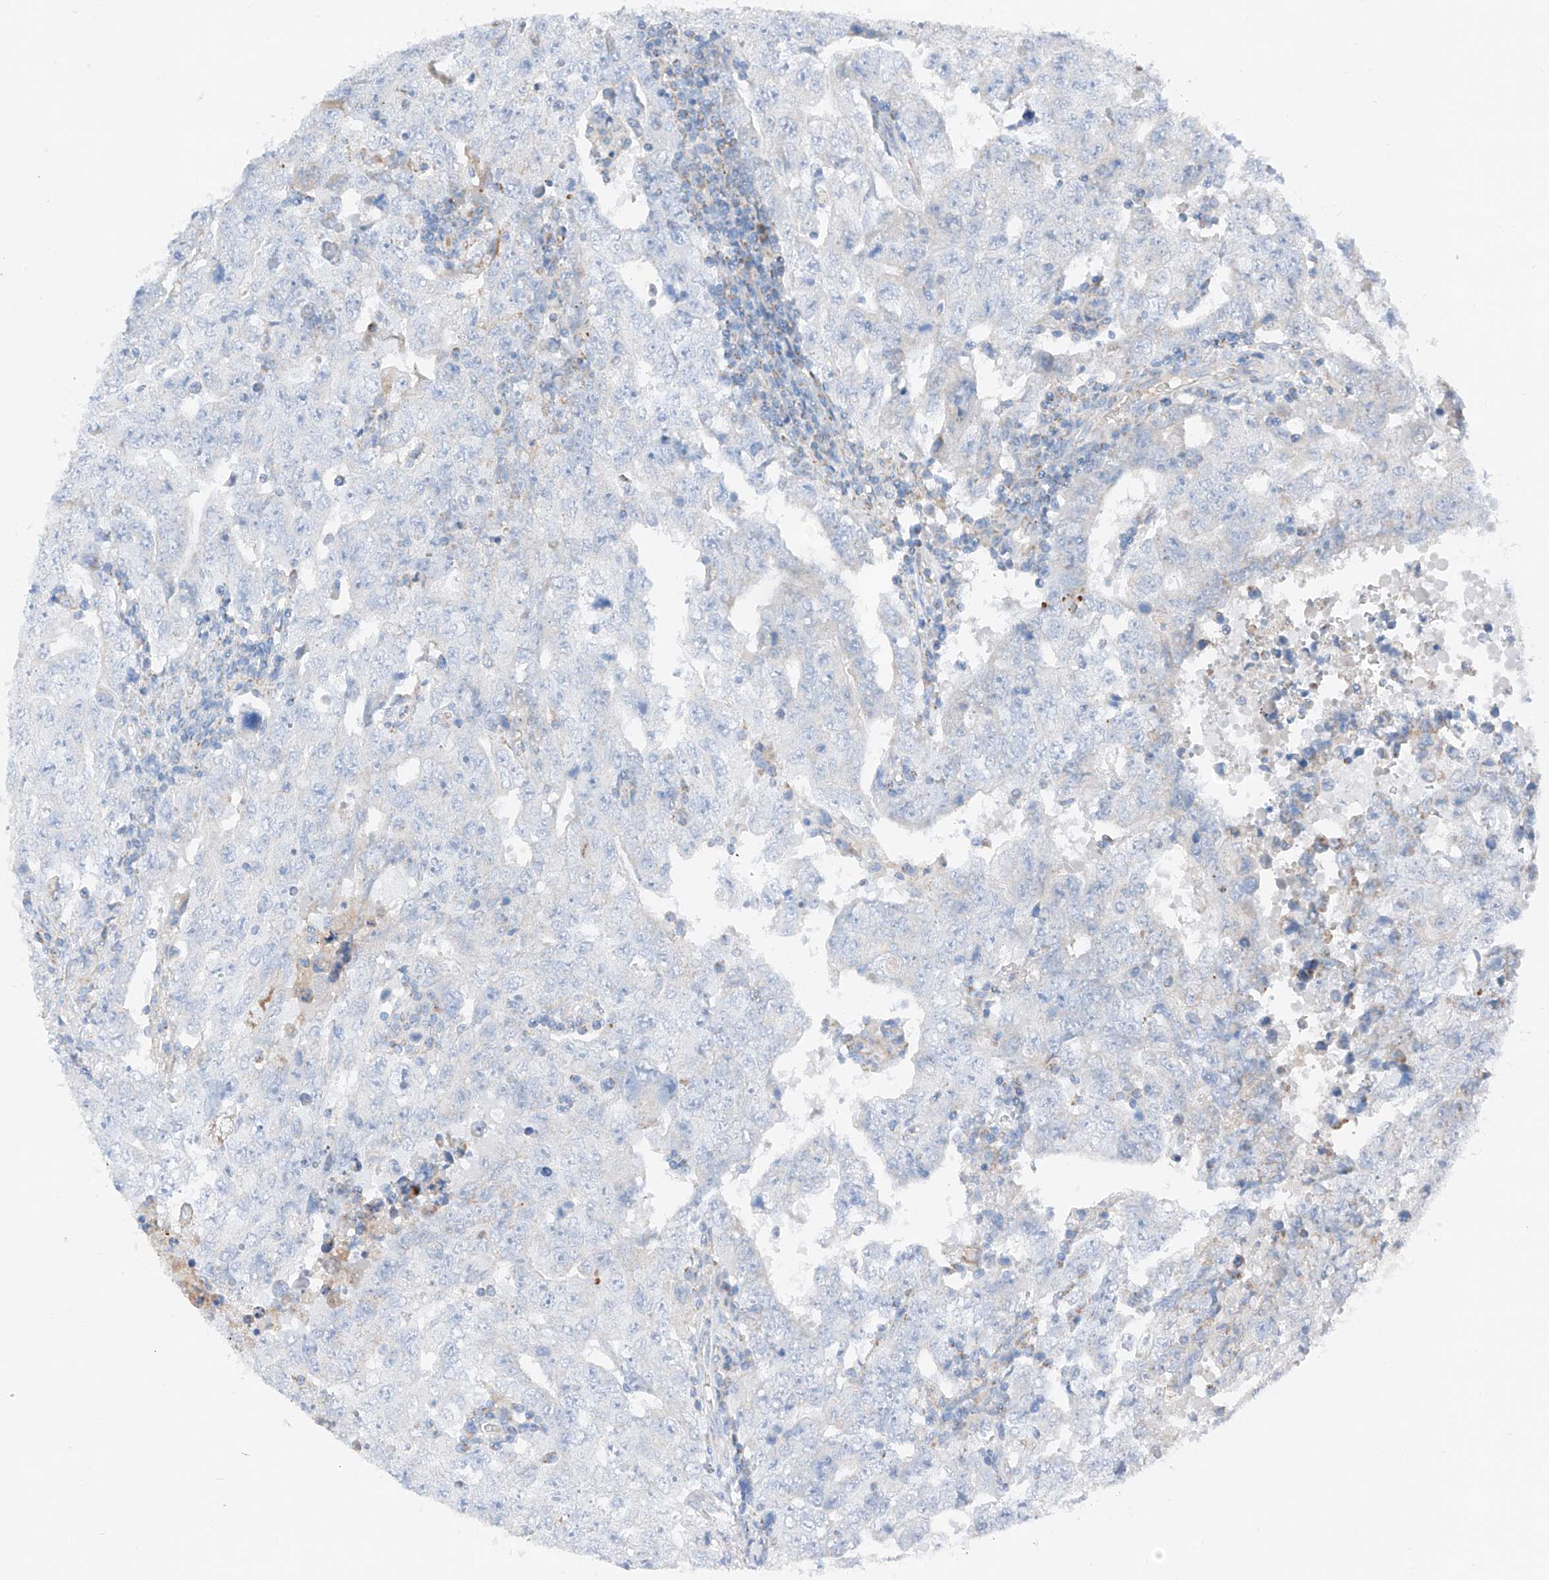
{"staining": {"intensity": "negative", "quantity": "none", "location": "none"}, "tissue": "testis cancer", "cell_type": "Tumor cells", "image_type": "cancer", "snomed": [{"axis": "morphology", "description": "Carcinoma, Embryonal, NOS"}, {"axis": "topography", "description": "Testis"}], "caption": "Protein analysis of embryonal carcinoma (testis) demonstrates no significant staining in tumor cells.", "gene": "MRAP", "patient": {"sex": "male", "age": 26}}